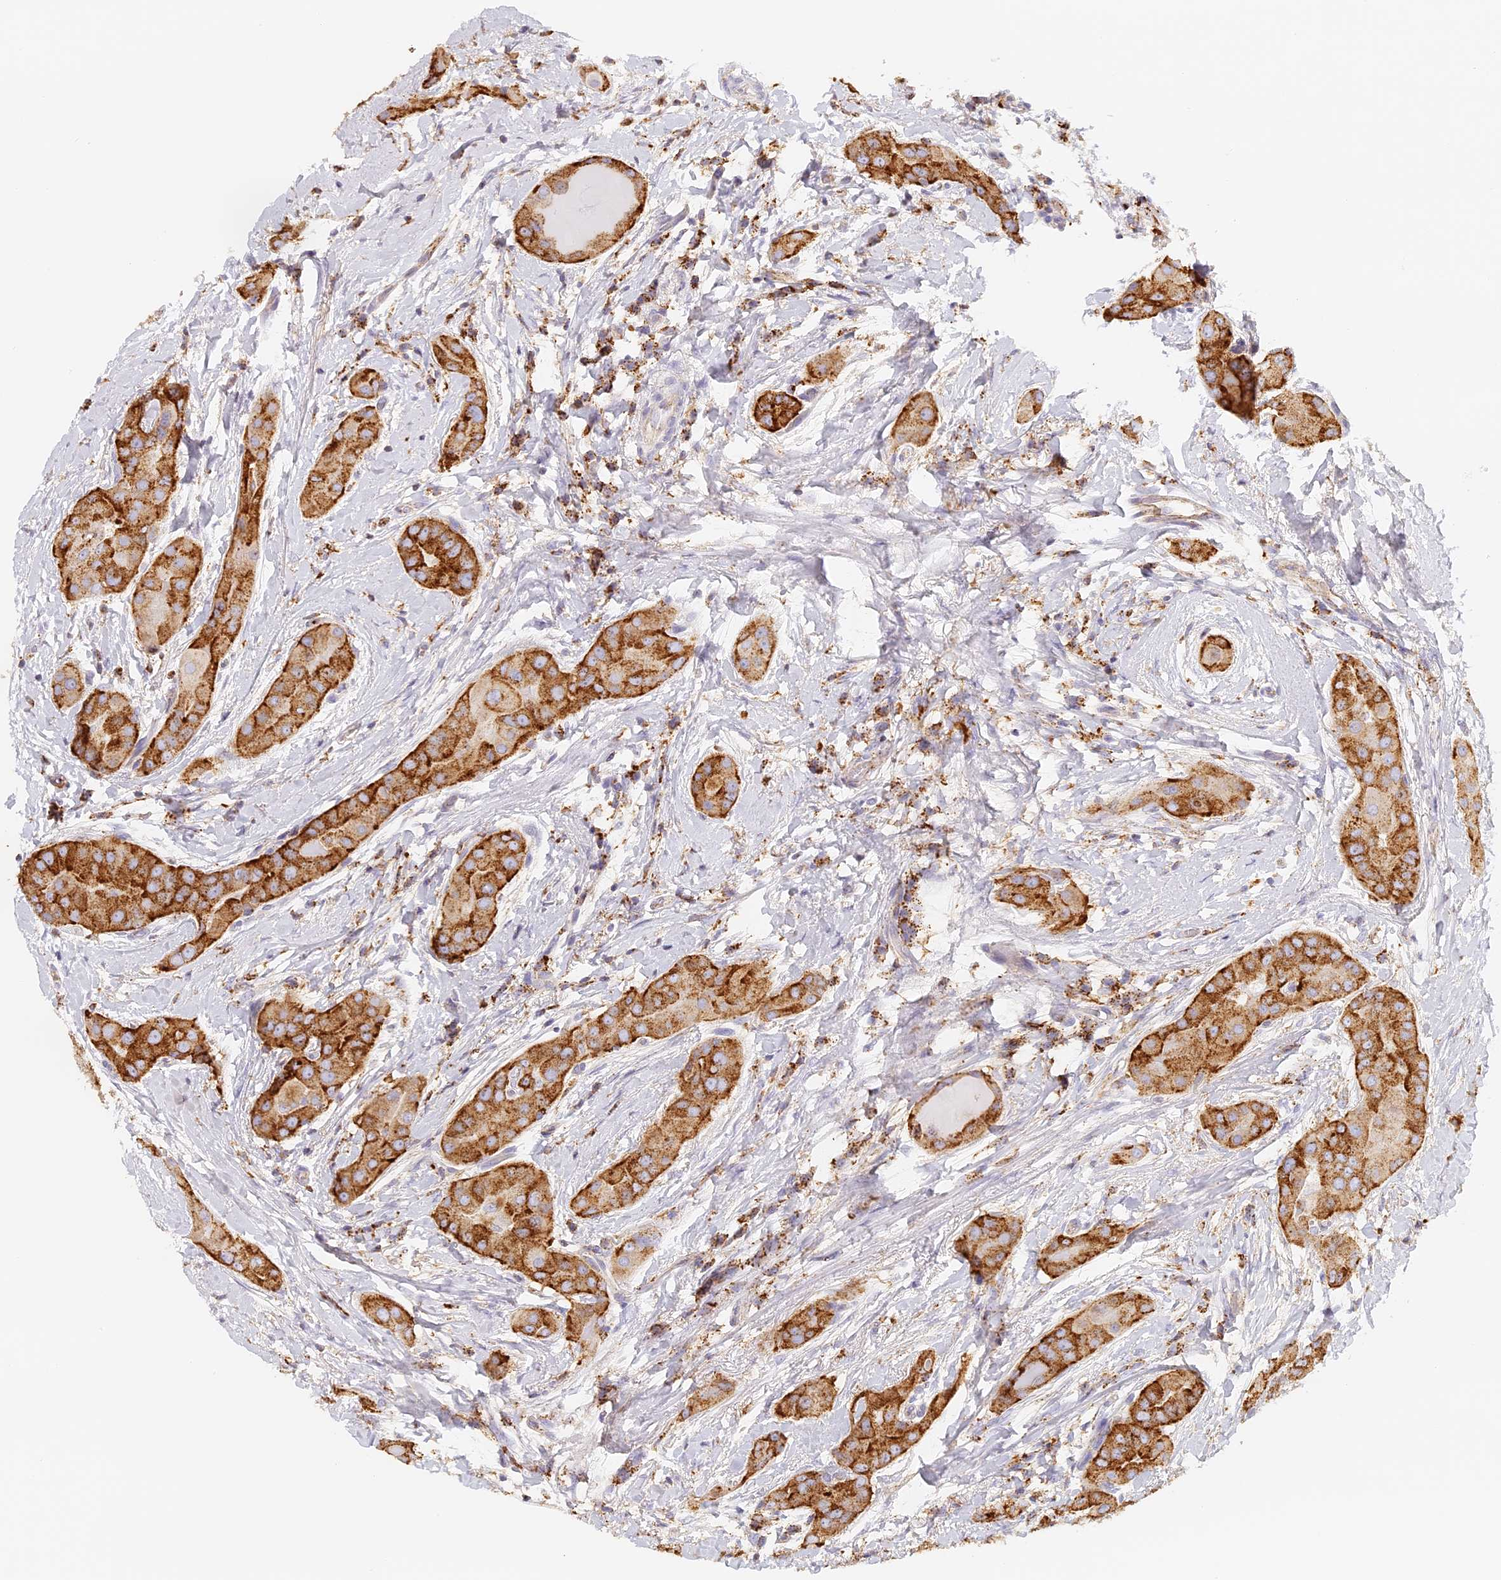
{"staining": {"intensity": "strong", "quantity": ">75%", "location": "cytoplasmic/membranous"}, "tissue": "thyroid cancer", "cell_type": "Tumor cells", "image_type": "cancer", "snomed": [{"axis": "morphology", "description": "Papillary adenocarcinoma, NOS"}, {"axis": "topography", "description": "Thyroid gland"}], "caption": "Protein positivity by immunohistochemistry demonstrates strong cytoplasmic/membranous expression in about >75% of tumor cells in thyroid papillary adenocarcinoma.", "gene": "LAMP2", "patient": {"sex": "male", "age": 33}}